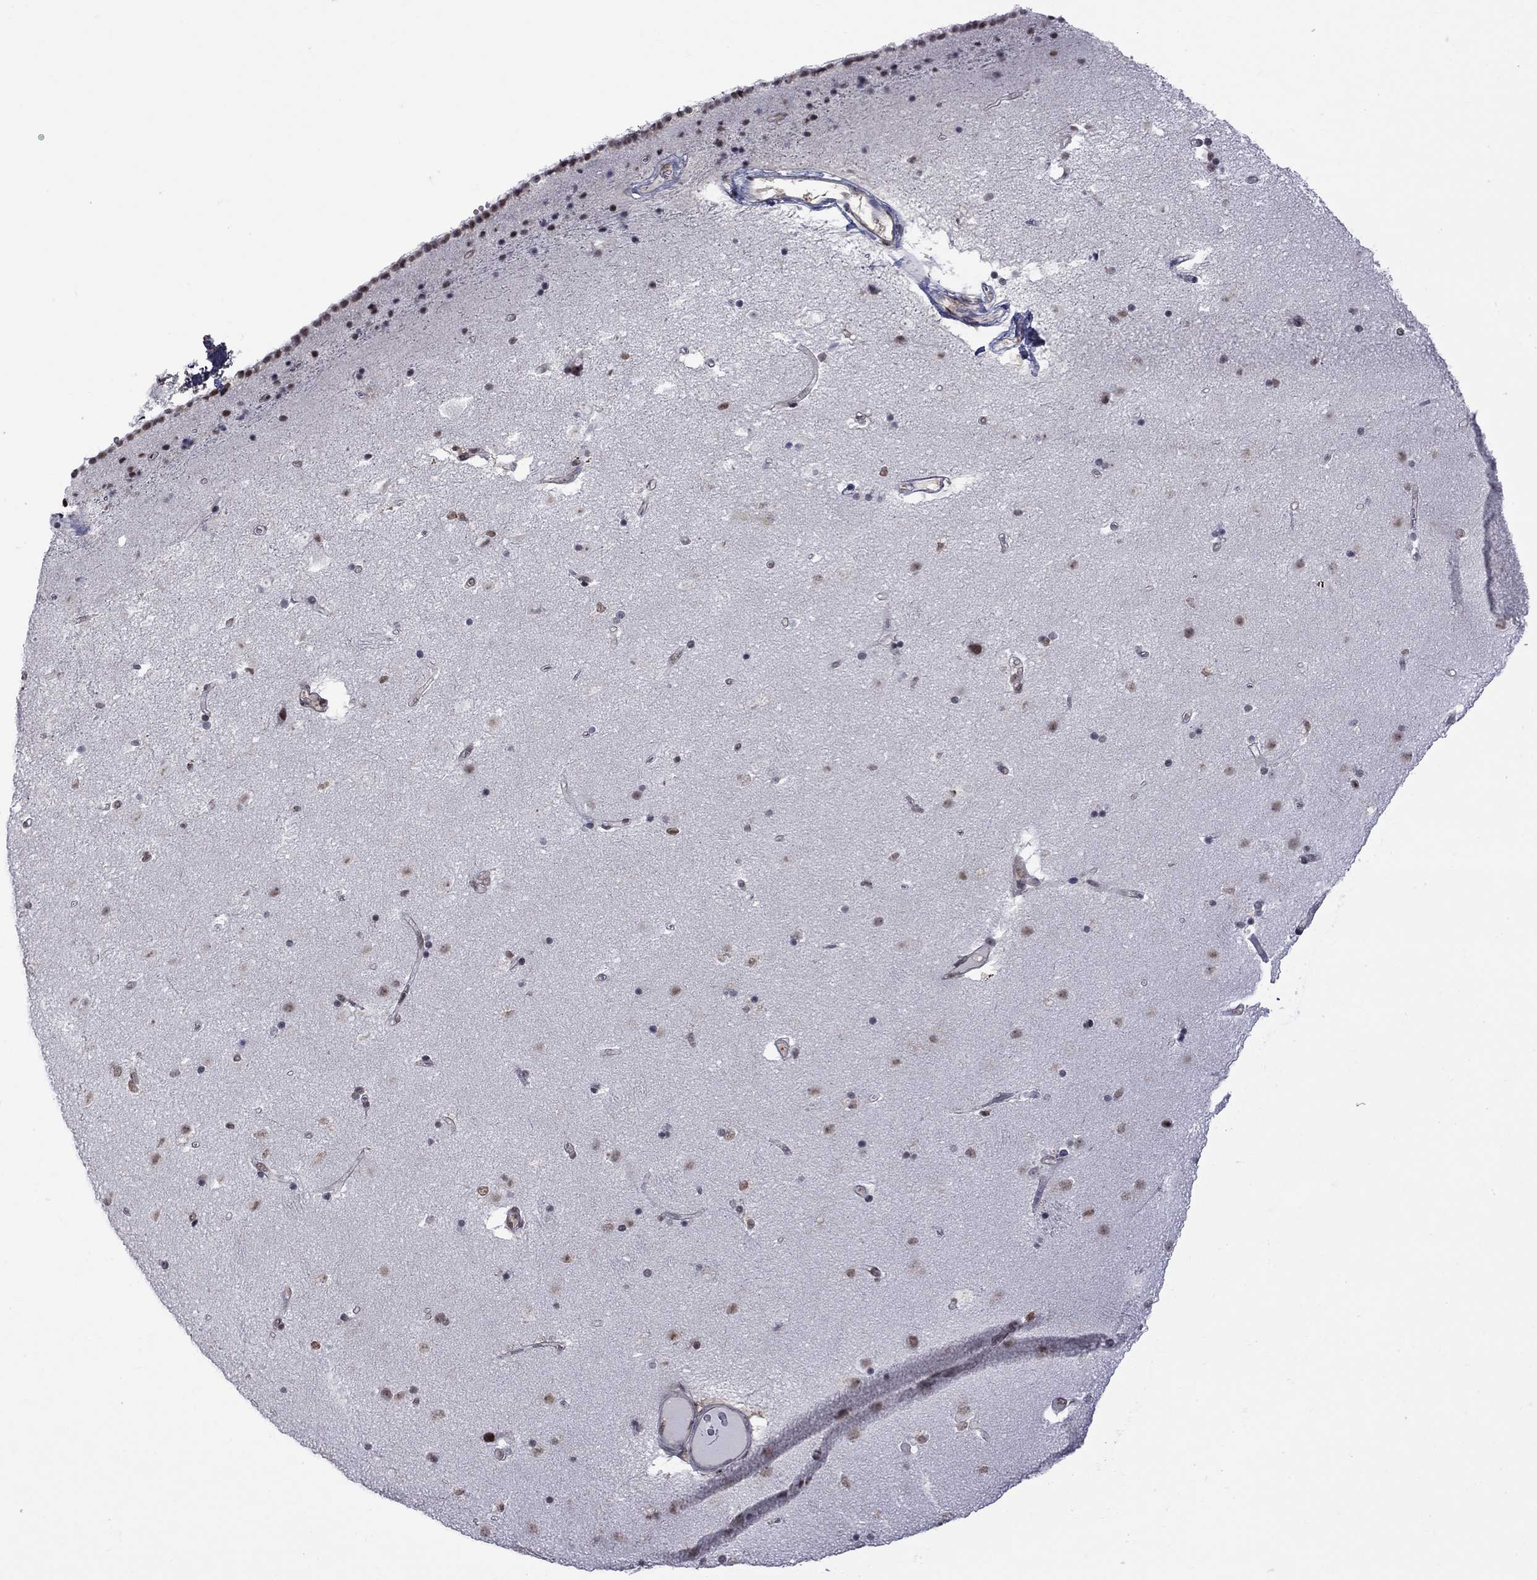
{"staining": {"intensity": "weak", "quantity": "<25%", "location": "nuclear"}, "tissue": "caudate", "cell_type": "Glial cells", "image_type": "normal", "snomed": [{"axis": "morphology", "description": "Normal tissue, NOS"}, {"axis": "topography", "description": "Lateral ventricle wall"}], "caption": "This is an immunohistochemistry (IHC) micrograph of unremarkable caudate. There is no staining in glial cells.", "gene": "RFWD3", "patient": {"sex": "female", "age": 71}}